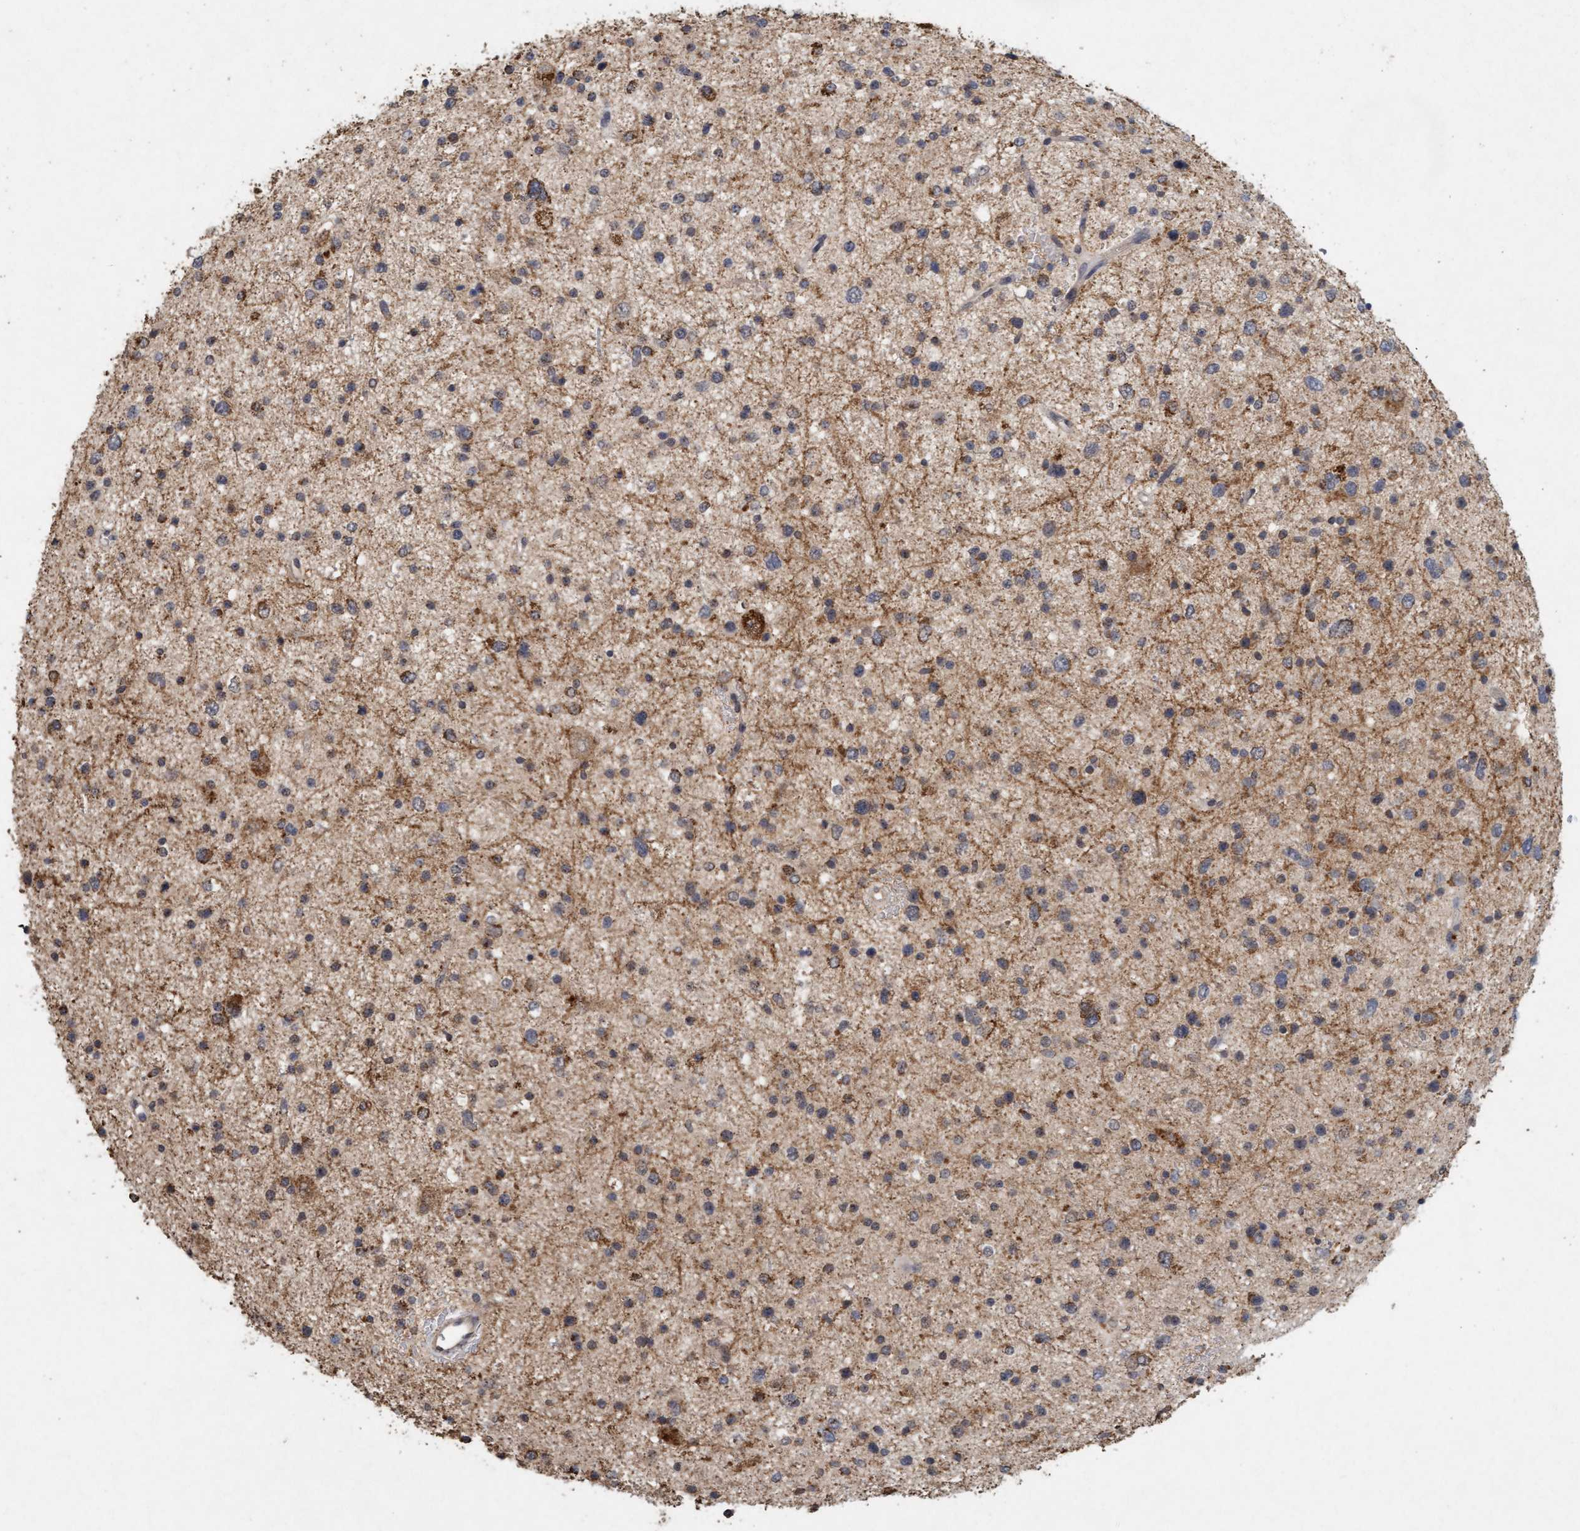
{"staining": {"intensity": "weak", "quantity": "<25%", "location": "cytoplasmic/membranous"}, "tissue": "glioma", "cell_type": "Tumor cells", "image_type": "cancer", "snomed": [{"axis": "morphology", "description": "Glioma, malignant, Low grade"}, {"axis": "topography", "description": "Brain"}], "caption": "The photomicrograph displays no staining of tumor cells in glioma. (DAB immunohistochemistry (IHC) with hematoxylin counter stain).", "gene": "VSIG8", "patient": {"sex": "female", "age": 37}}